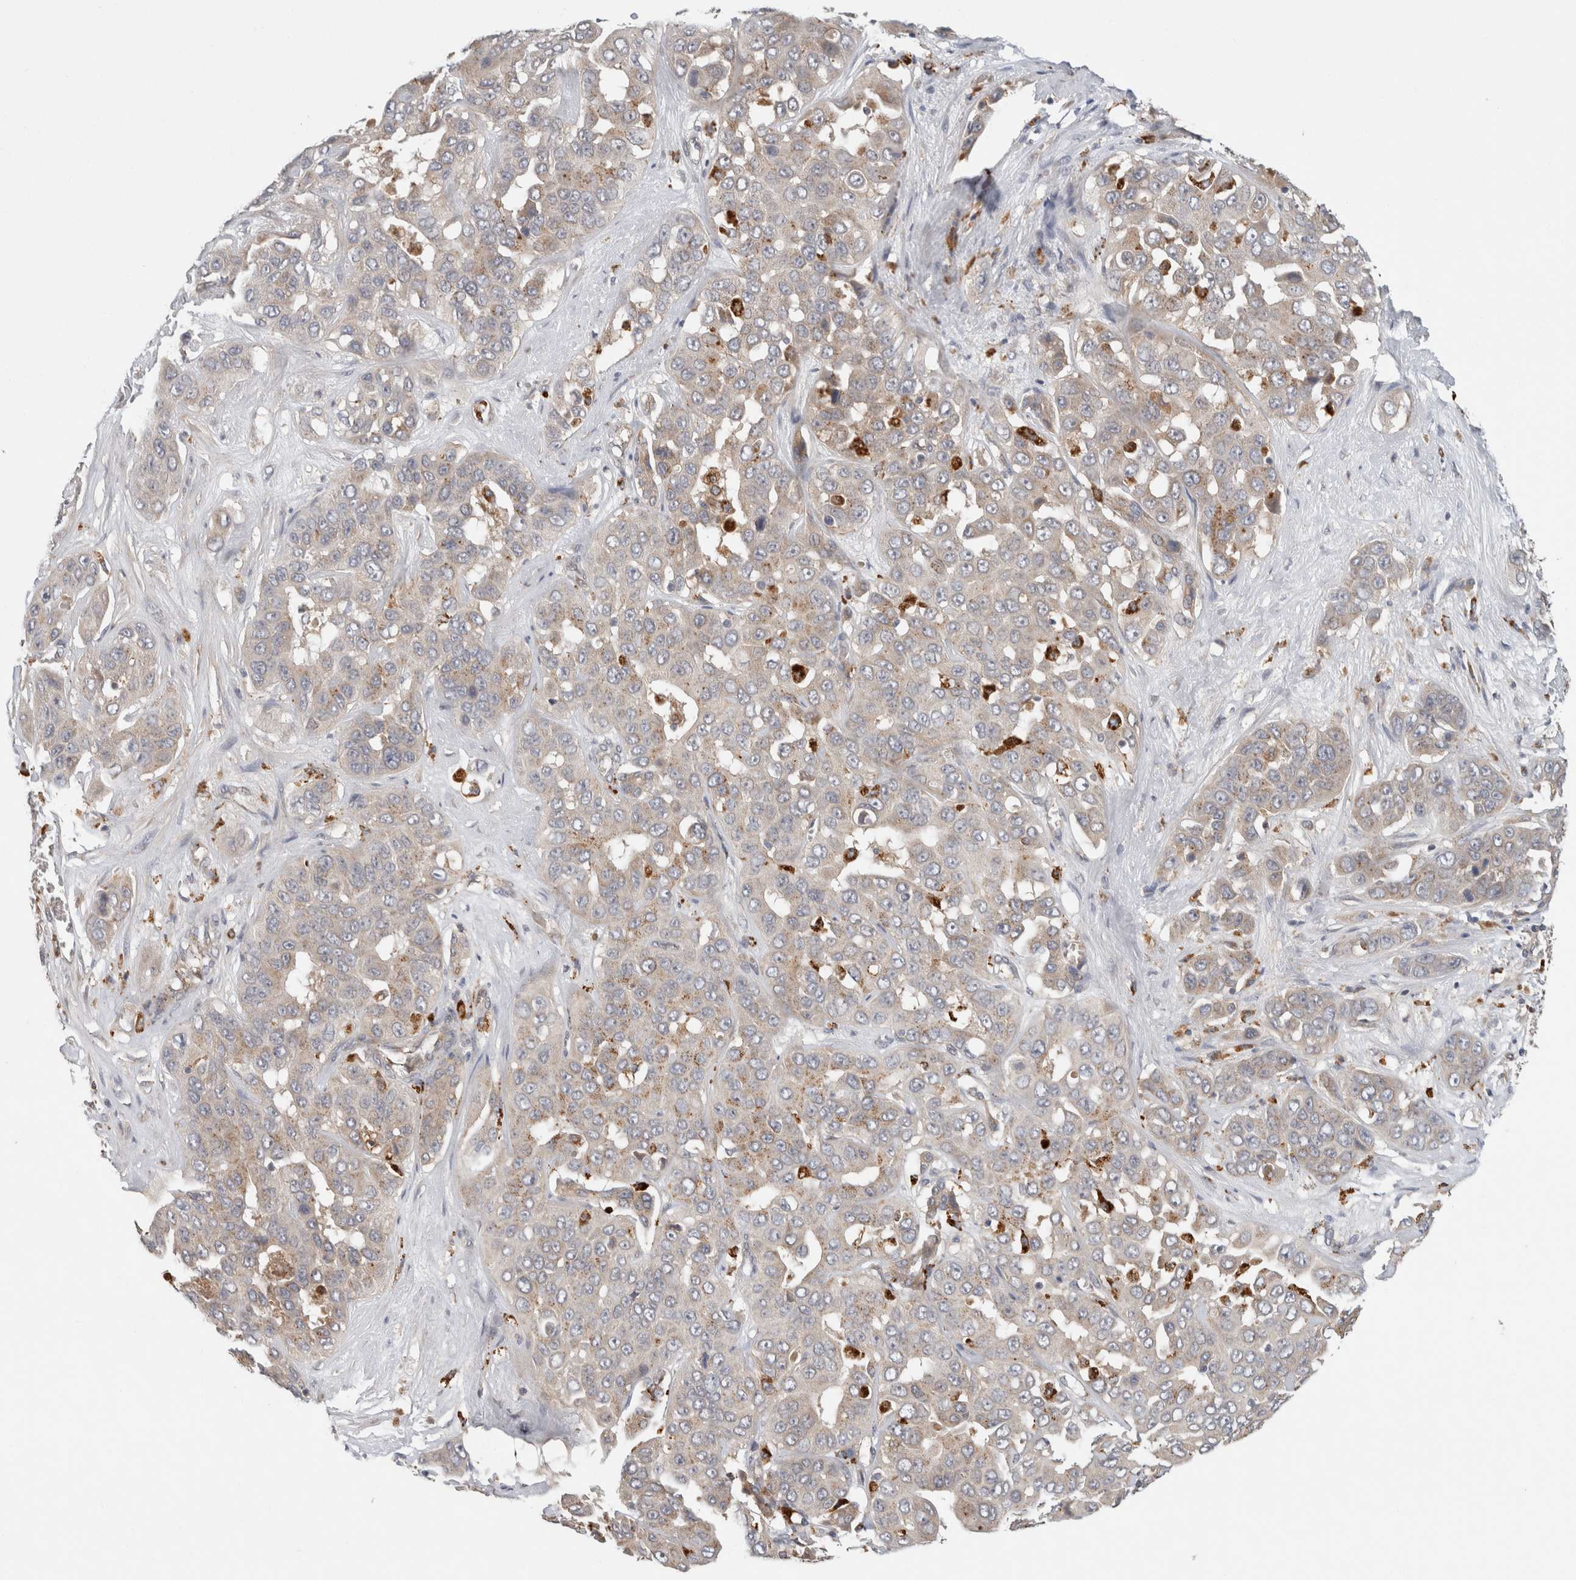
{"staining": {"intensity": "weak", "quantity": "25%-75%", "location": "cytoplasmic/membranous"}, "tissue": "liver cancer", "cell_type": "Tumor cells", "image_type": "cancer", "snomed": [{"axis": "morphology", "description": "Cholangiocarcinoma"}, {"axis": "topography", "description": "Liver"}], "caption": "IHC (DAB) staining of human cholangiocarcinoma (liver) reveals weak cytoplasmic/membranous protein positivity in about 25%-75% of tumor cells. (DAB = brown stain, brightfield microscopy at high magnification).", "gene": "SGK1", "patient": {"sex": "female", "age": 52}}